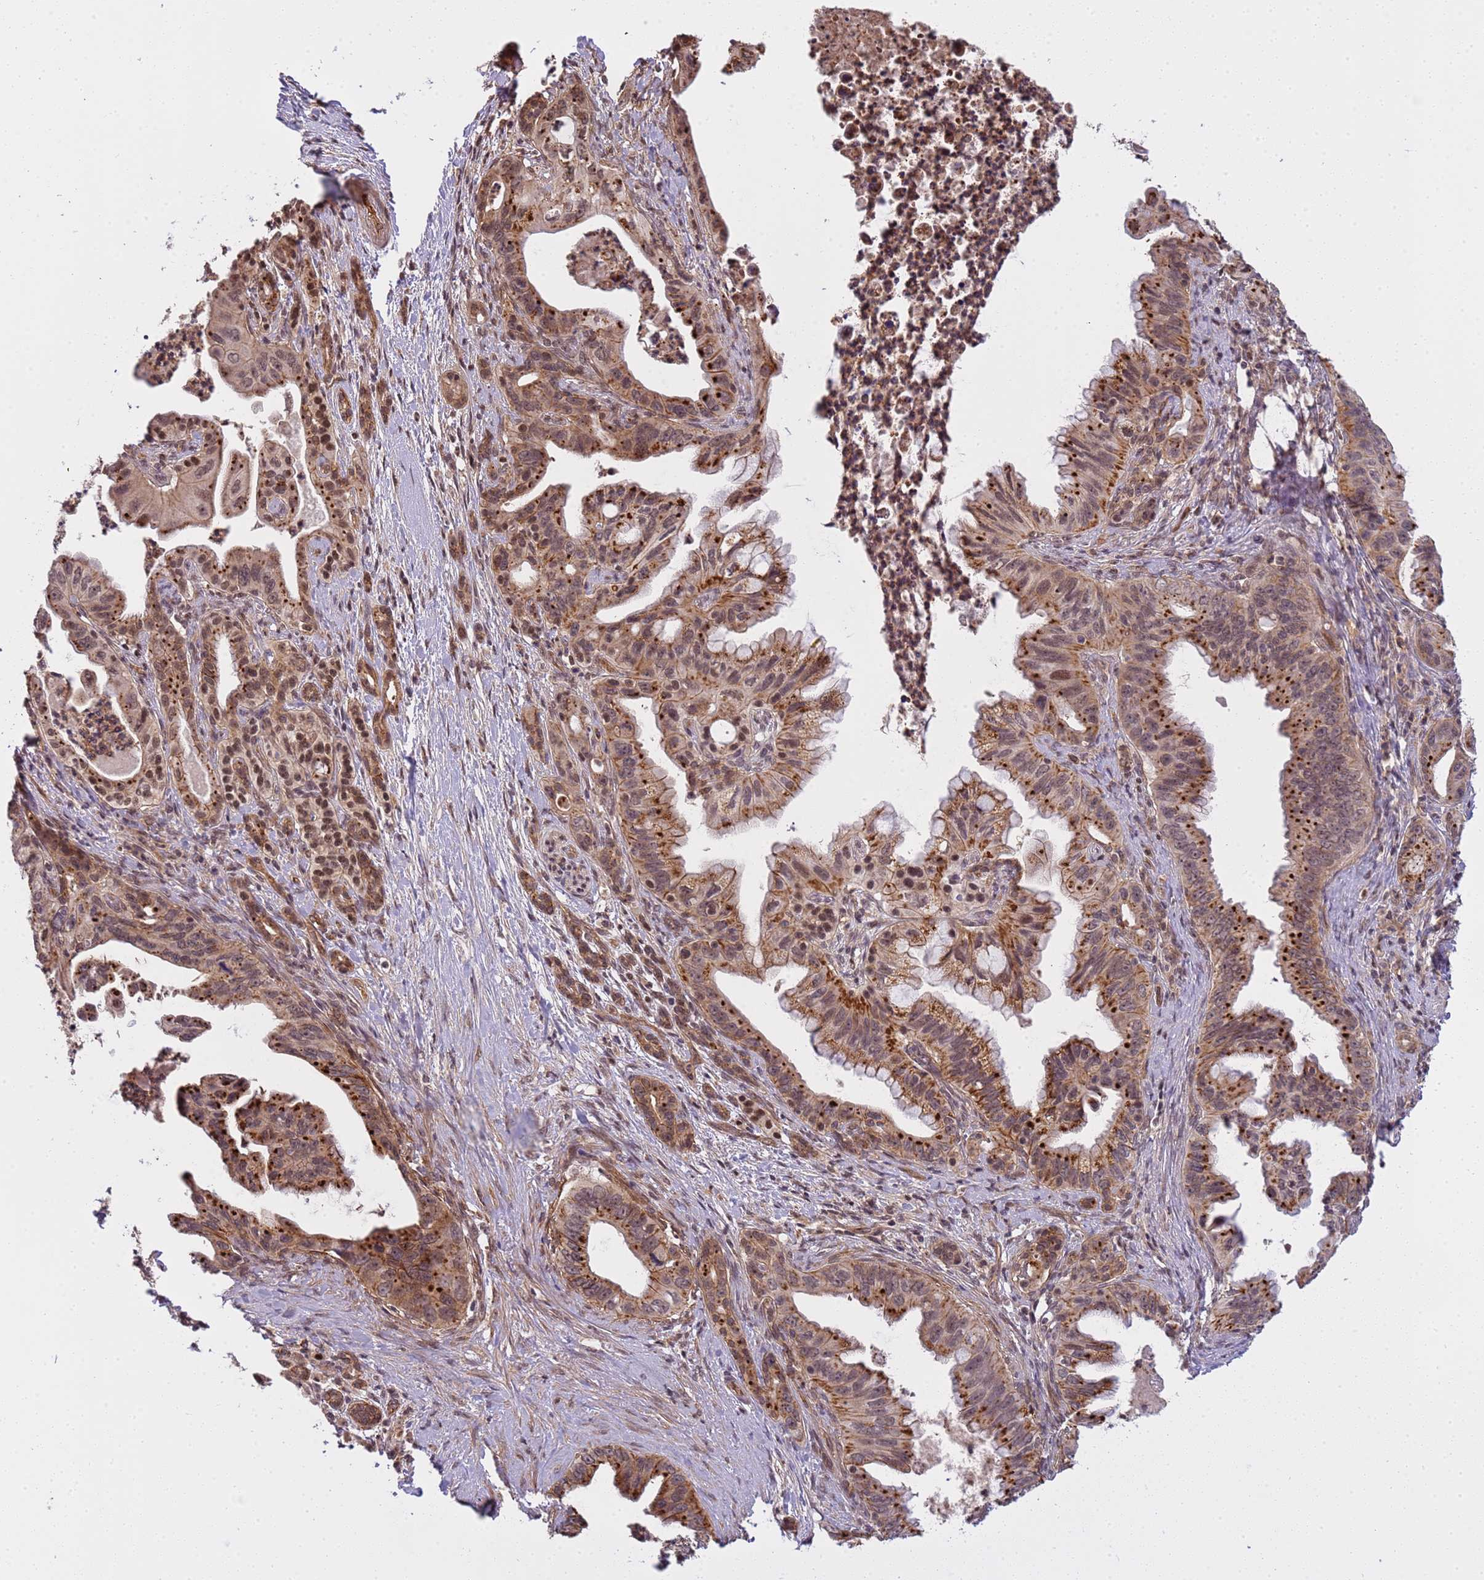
{"staining": {"intensity": "moderate", "quantity": ">75%", "location": "cytoplasmic/membranous,nuclear"}, "tissue": "pancreatic cancer", "cell_type": "Tumor cells", "image_type": "cancer", "snomed": [{"axis": "morphology", "description": "Adenocarcinoma, NOS"}, {"axis": "topography", "description": "Pancreas"}], "caption": "IHC histopathology image of pancreatic cancer (adenocarcinoma) stained for a protein (brown), which demonstrates medium levels of moderate cytoplasmic/membranous and nuclear staining in approximately >75% of tumor cells.", "gene": "EMC2", "patient": {"sex": "male", "age": 58}}